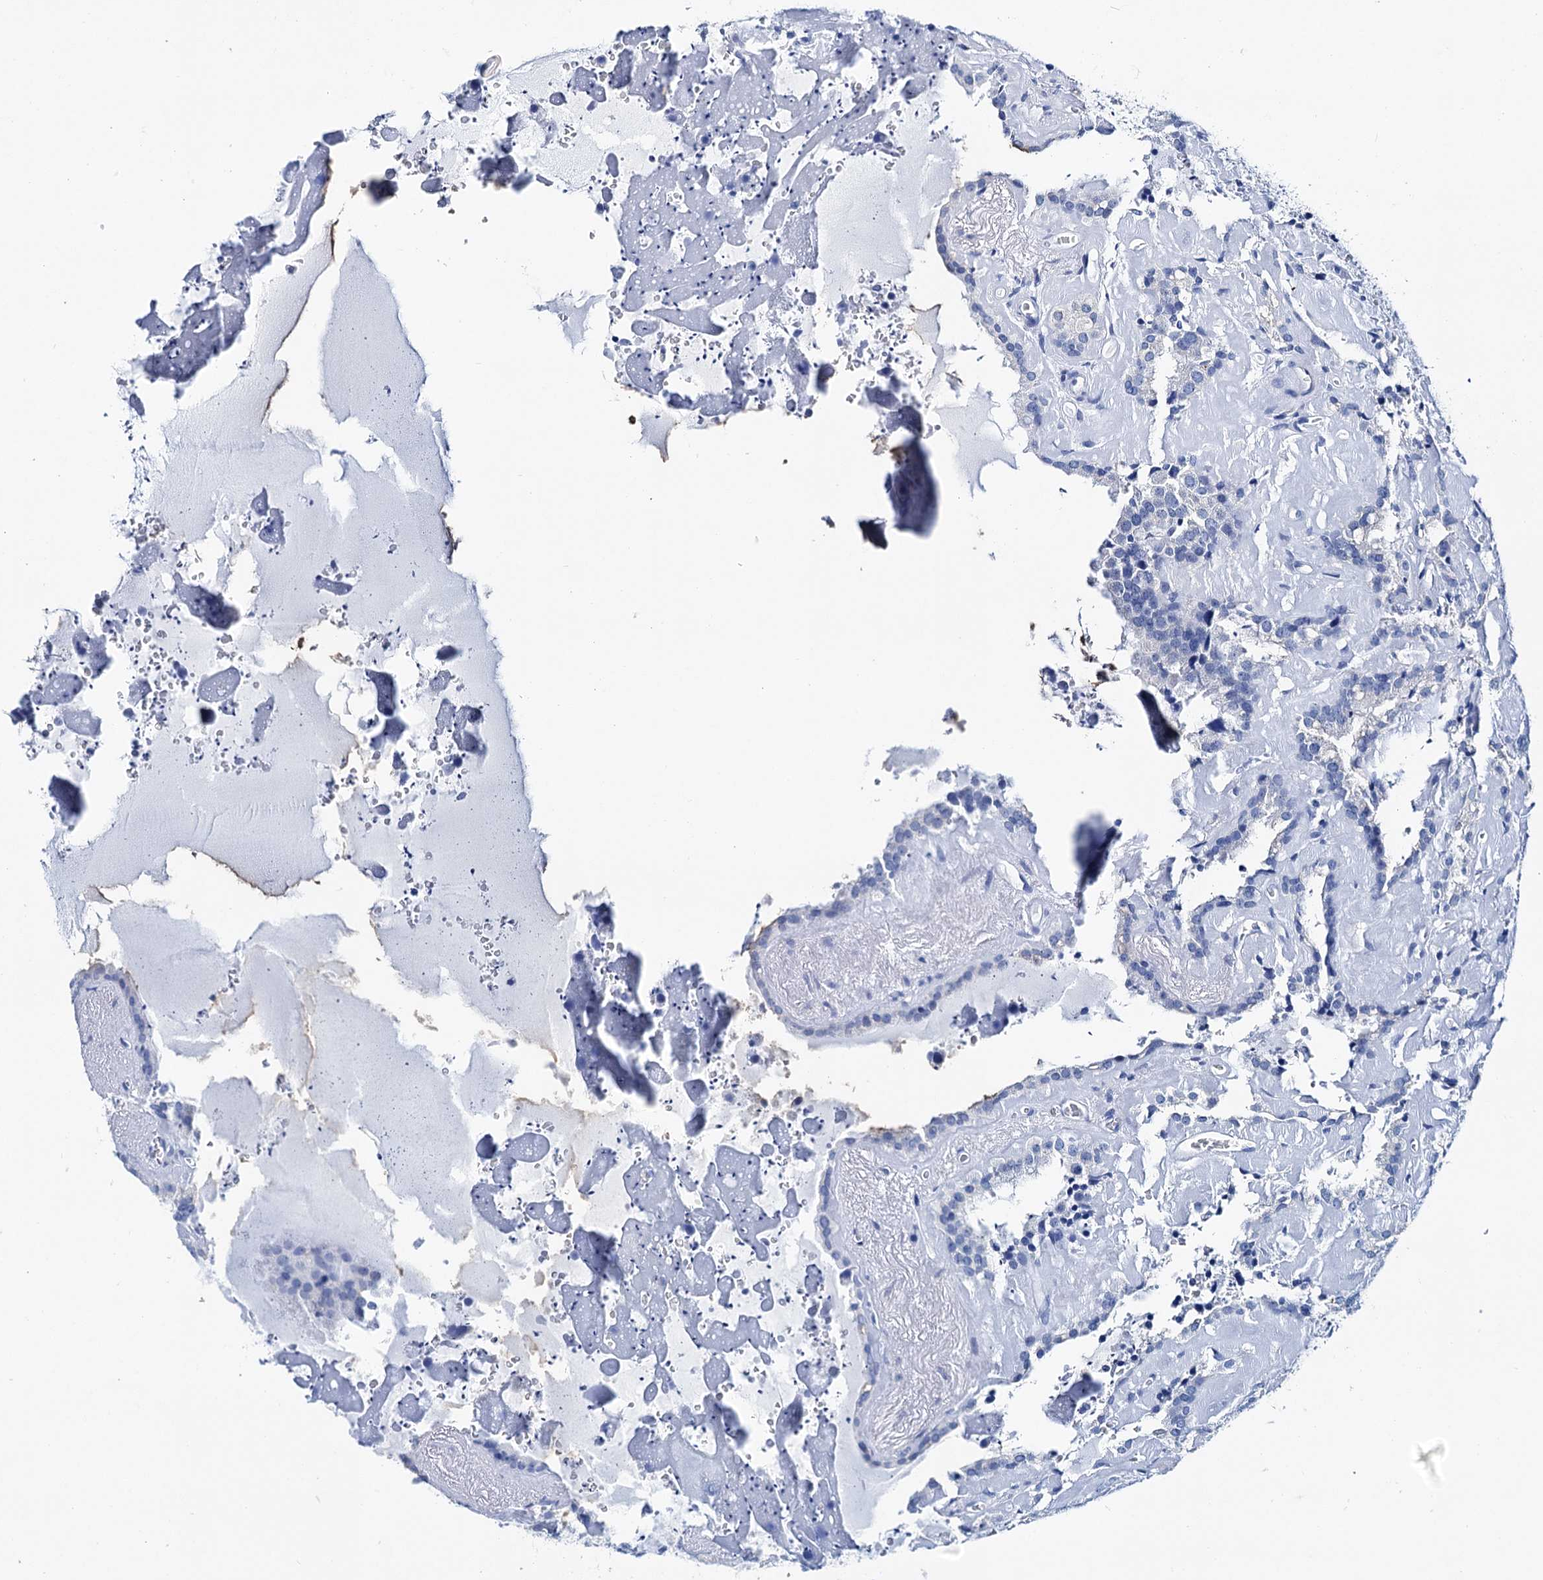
{"staining": {"intensity": "negative", "quantity": "none", "location": "none"}, "tissue": "seminal vesicle", "cell_type": "Glandular cells", "image_type": "normal", "snomed": [{"axis": "morphology", "description": "Normal tissue, NOS"}, {"axis": "topography", "description": "Prostate"}, {"axis": "topography", "description": "Seminal veicle"}], "caption": "DAB immunohistochemical staining of unremarkable human seminal vesicle exhibits no significant staining in glandular cells.", "gene": "BRINP1", "patient": {"sex": "male", "age": 59}}